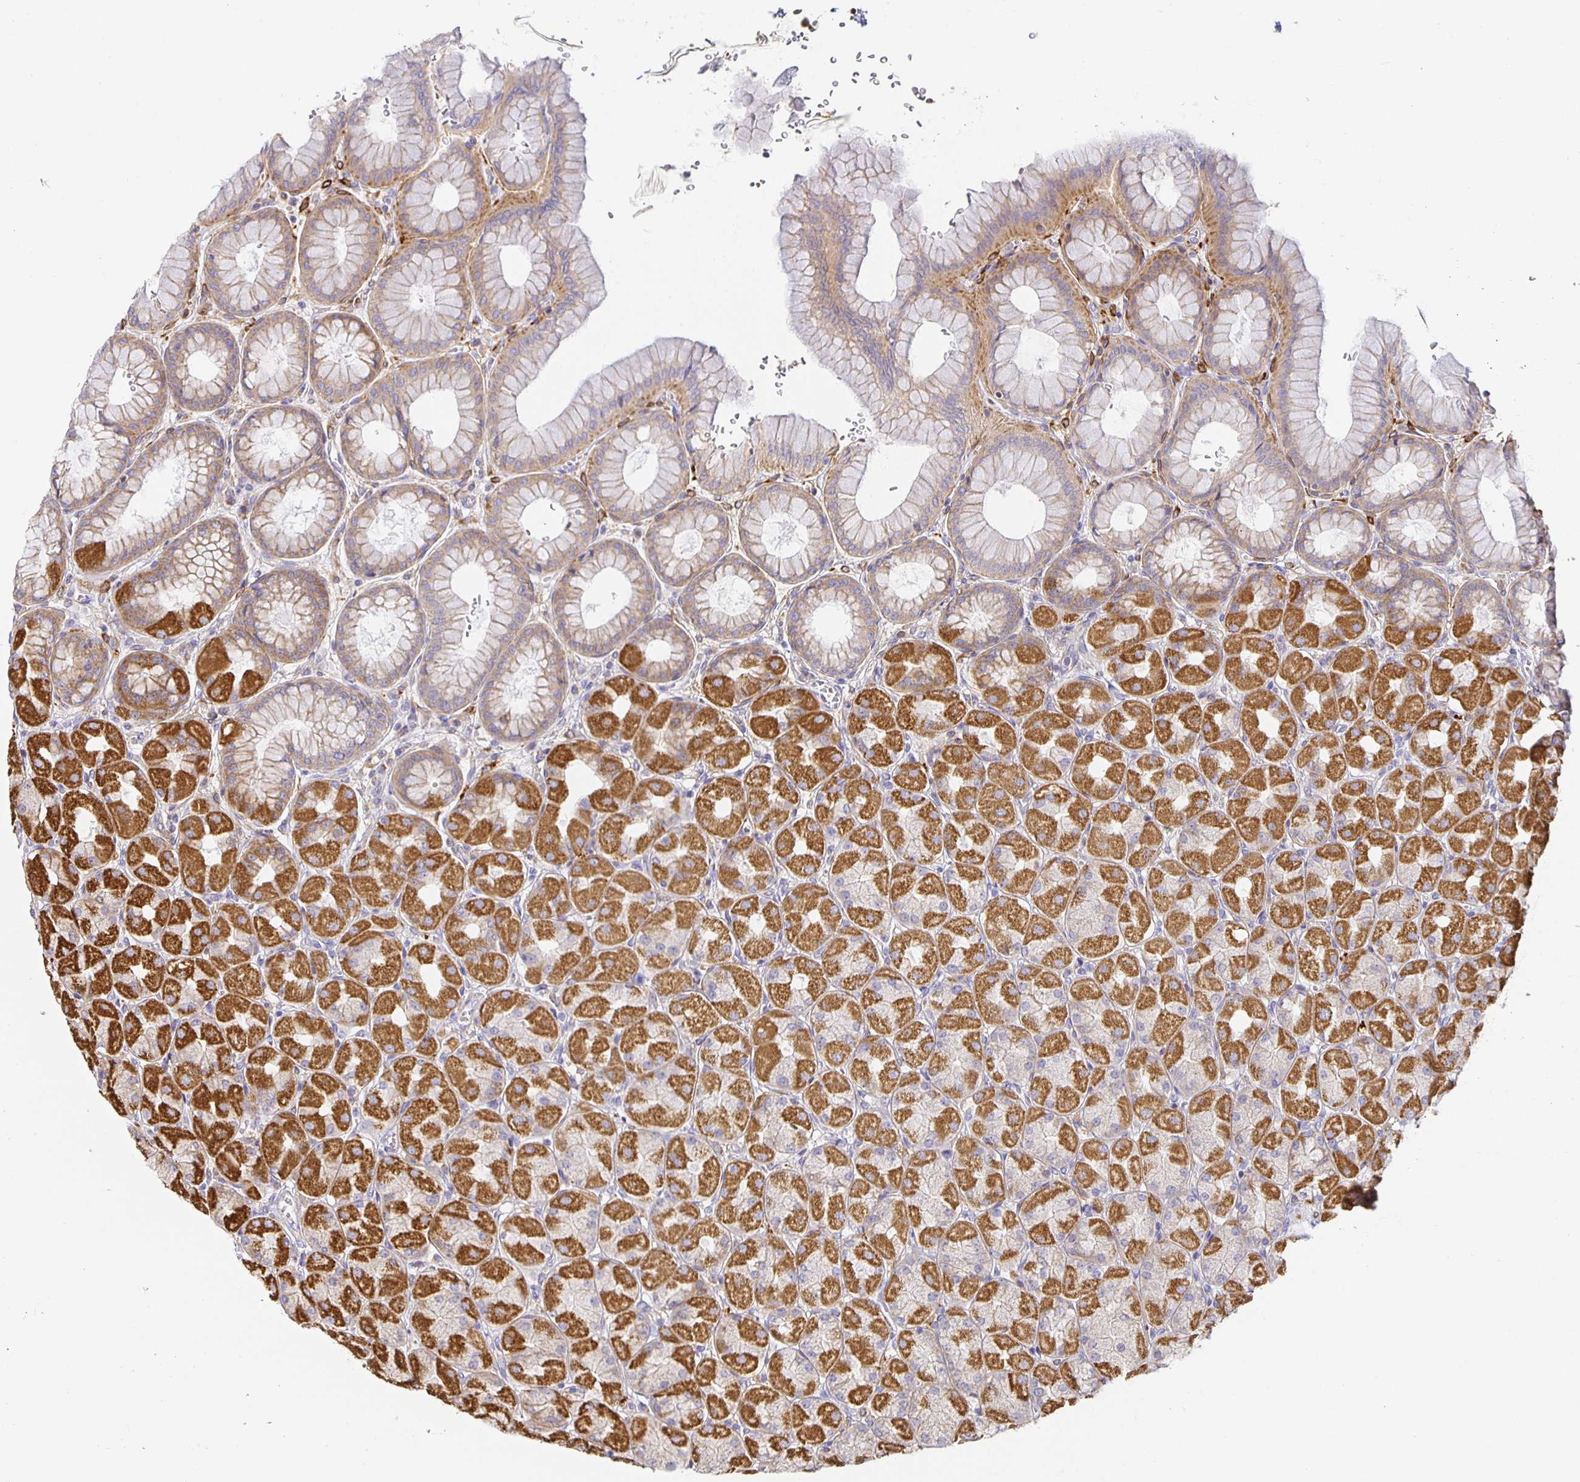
{"staining": {"intensity": "strong", "quantity": "25%-75%", "location": "cytoplasmic/membranous"}, "tissue": "stomach", "cell_type": "Glandular cells", "image_type": "normal", "snomed": [{"axis": "morphology", "description": "Normal tissue, NOS"}, {"axis": "topography", "description": "Stomach, upper"}], "caption": "Stomach stained with a brown dye demonstrates strong cytoplasmic/membranous positive staining in about 25%-75% of glandular cells.", "gene": "FLRT3", "patient": {"sex": "female", "age": 56}}